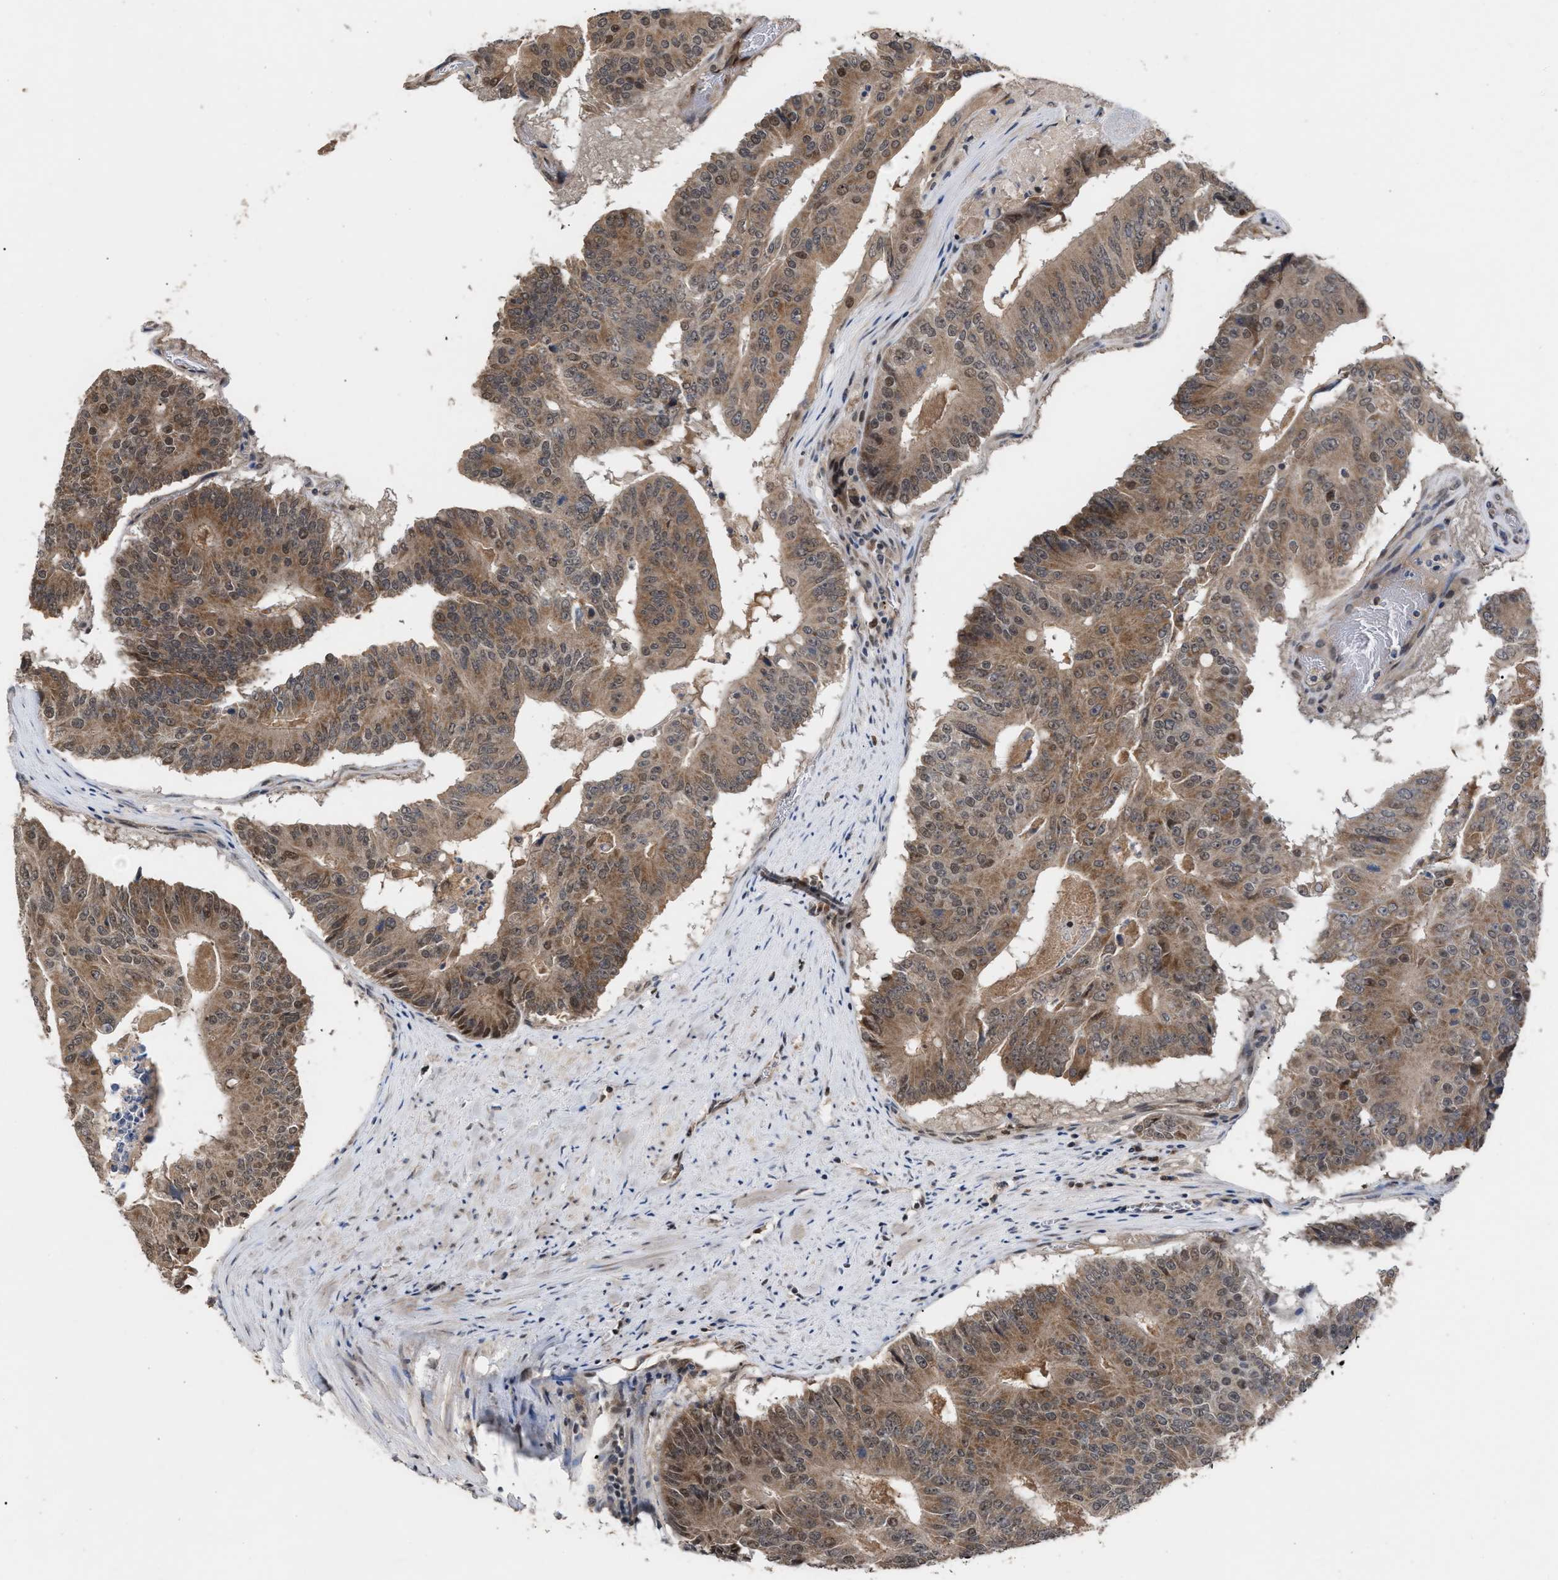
{"staining": {"intensity": "strong", "quantity": ">75%", "location": "cytoplasmic/membranous"}, "tissue": "colorectal cancer", "cell_type": "Tumor cells", "image_type": "cancer", "snomed": [{"axis": "morphology", "description": "Adenocarcinoma, NOS"}, {"axis": "topography", "description": "Colon"}], "caption": "Tumor cells exhibit high levels of strong cytoplasmic/membranous expression in about >75% of cells in human colorectal cancer (adenocarcinoma).", "gene": "MKNK2", "patient": {"sex": "male", "age": 87}}